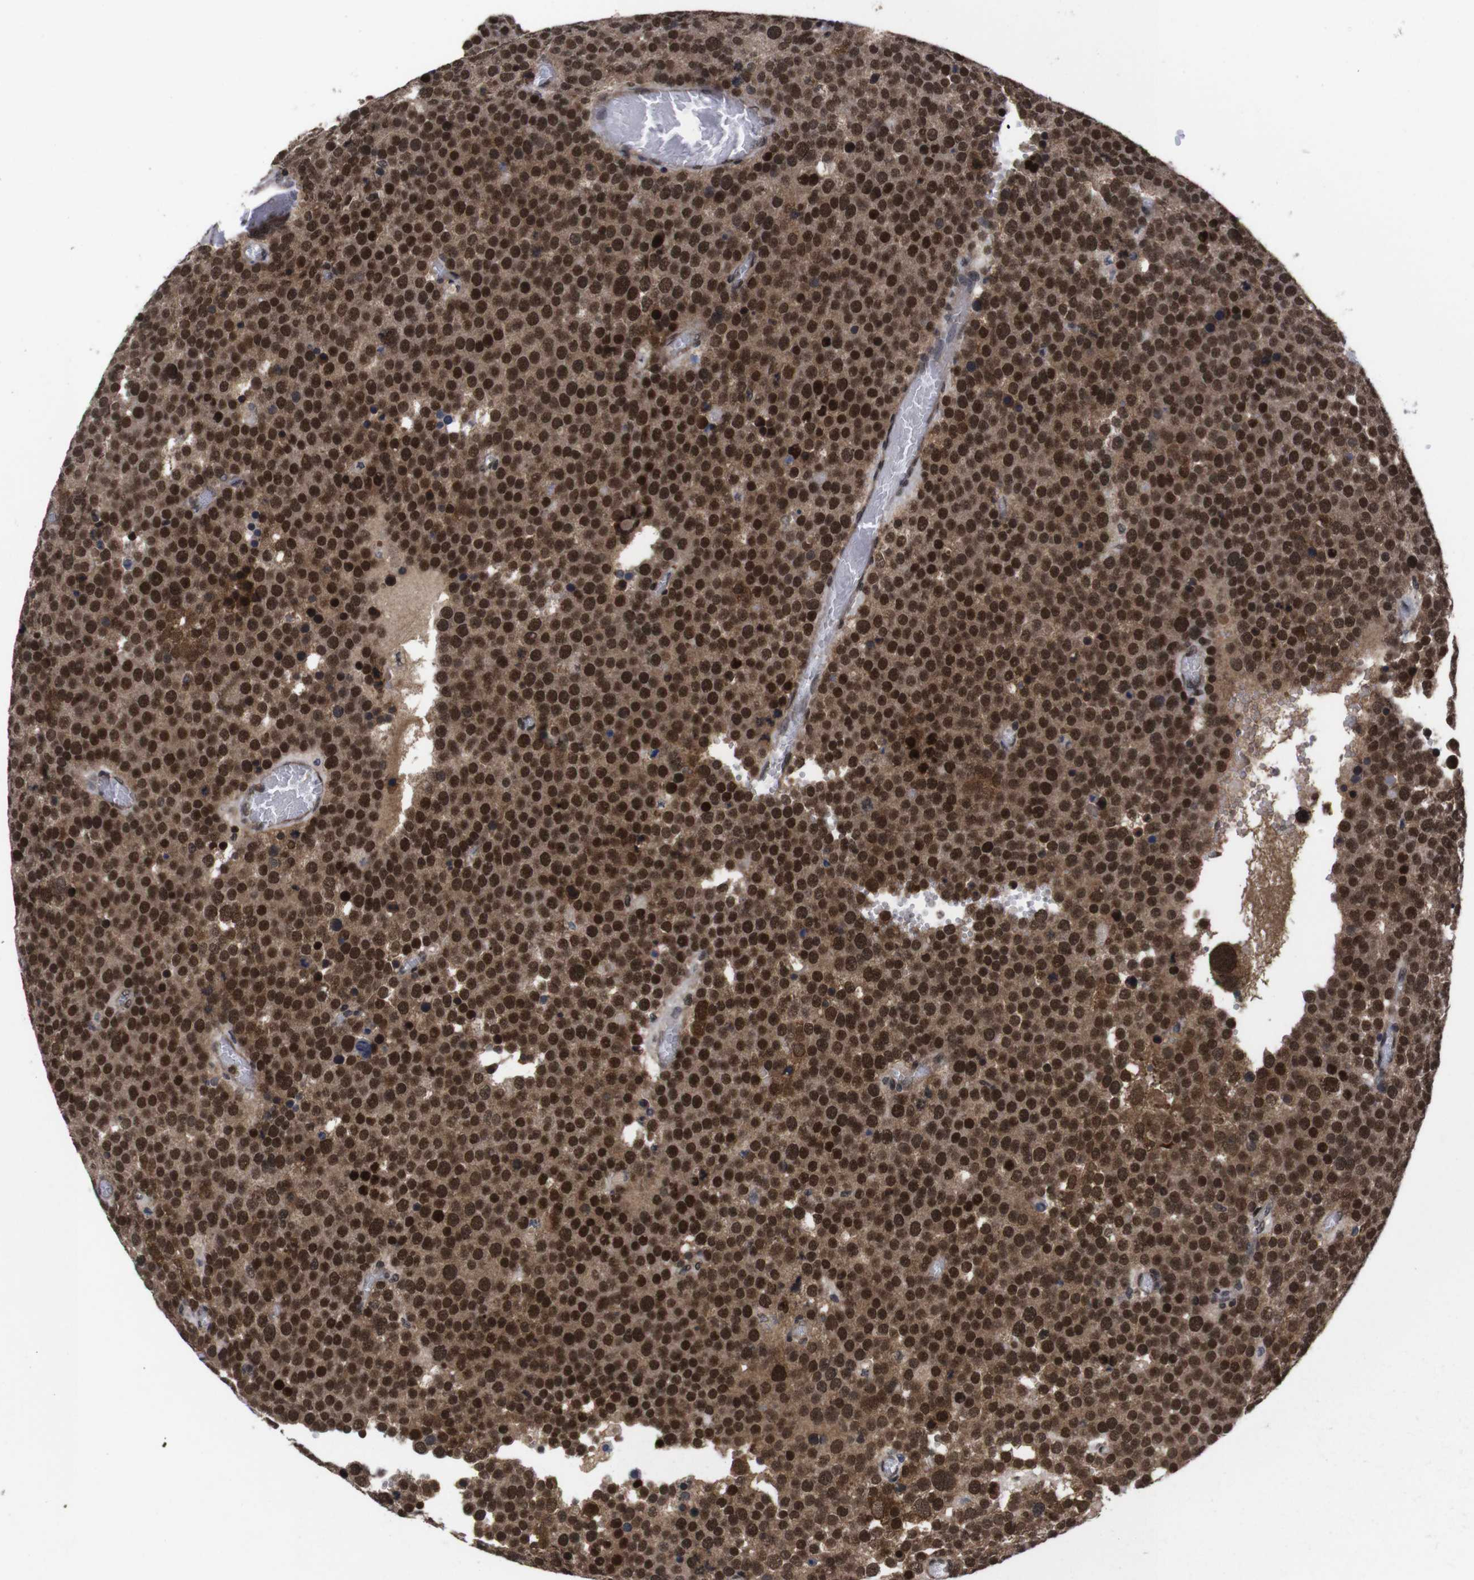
{"staining": {"intensity": "strong", "quantity": ">75%", "location": "cytoplasmic/membranous,nuclear"}, "tissue": "testis cancer", "cell_type": "Tumor cells", "image_type": "cancer", "snomed": [{"axis": "morphology", "description": "Normal tissue, NOS"}, {"axis": "morphology", "description": "Seminoma, NOS"}, {"axis": "topography", "description": "Testis"}], "caption": "Immunohistochemical staining of human testis seminoma demonstrates strong cytoplasmic/membranous and nuclear protein staining in approximately >75% of tumor cells. (DAB (3,3'-diaminobenzidine) = brown stain, brightfield microscopy at high magnification).", "gene": "UBQLN2", "patient": {"sex": "male", "age": 71}}